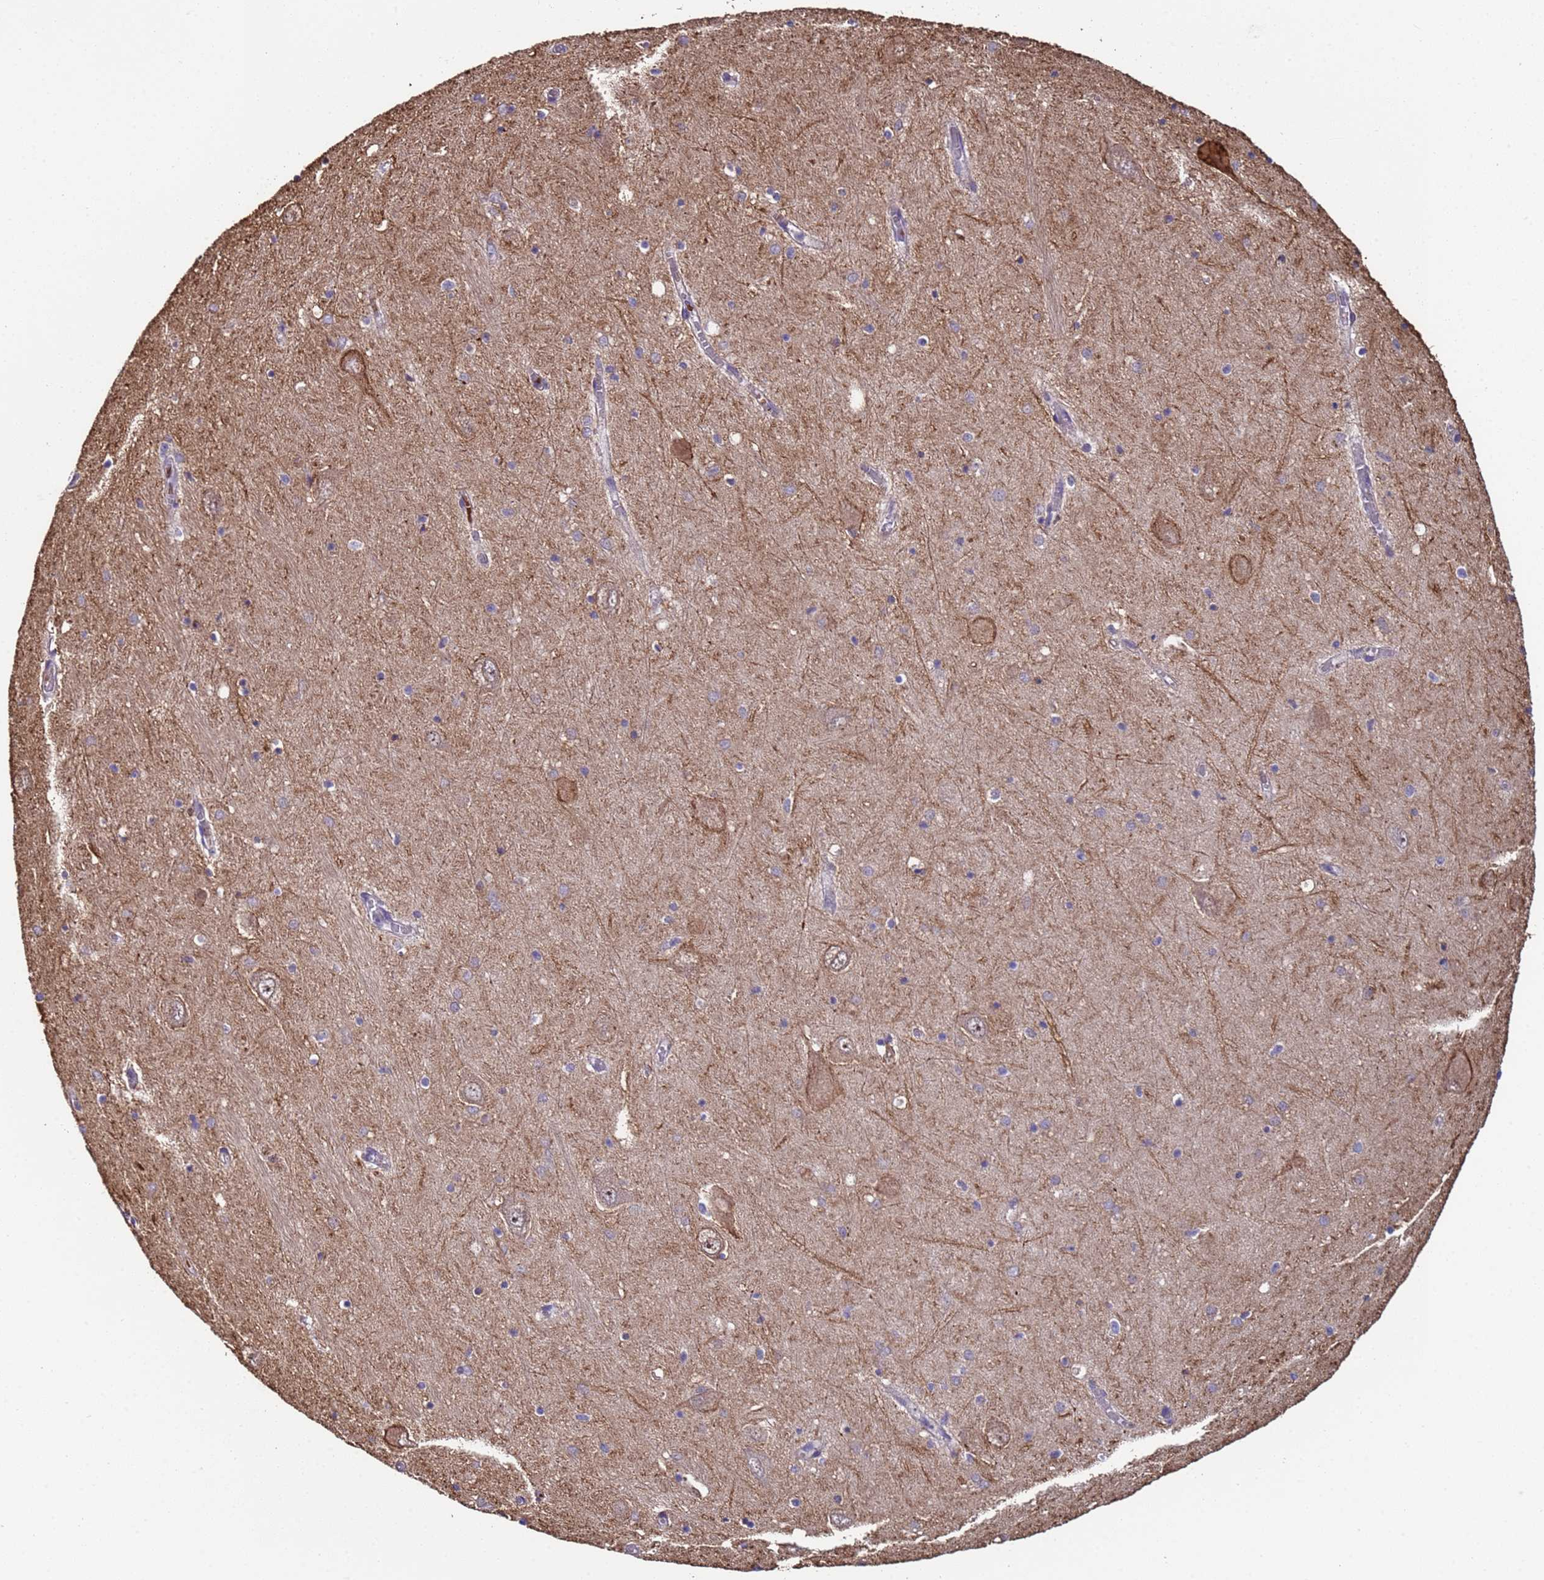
{"staining": {"intensity": "weak", "quantity": "<25%", "location": "cytoplasmic/membranous"}, "tissue": "hippocampus", "cell_type": "Glial cells", "image_type": "normal", "snomed": [{"axis": "morphology", "description": "Normal tissue, NOS"}, {"axis": "topography", "description": "Hippocampus"}], "caption": "This is an IHC image of benign human hippocampus. There is no positivity in glial cells.", "gene": "CLHC1", "patient": {"sex": "male", "age": 70}}